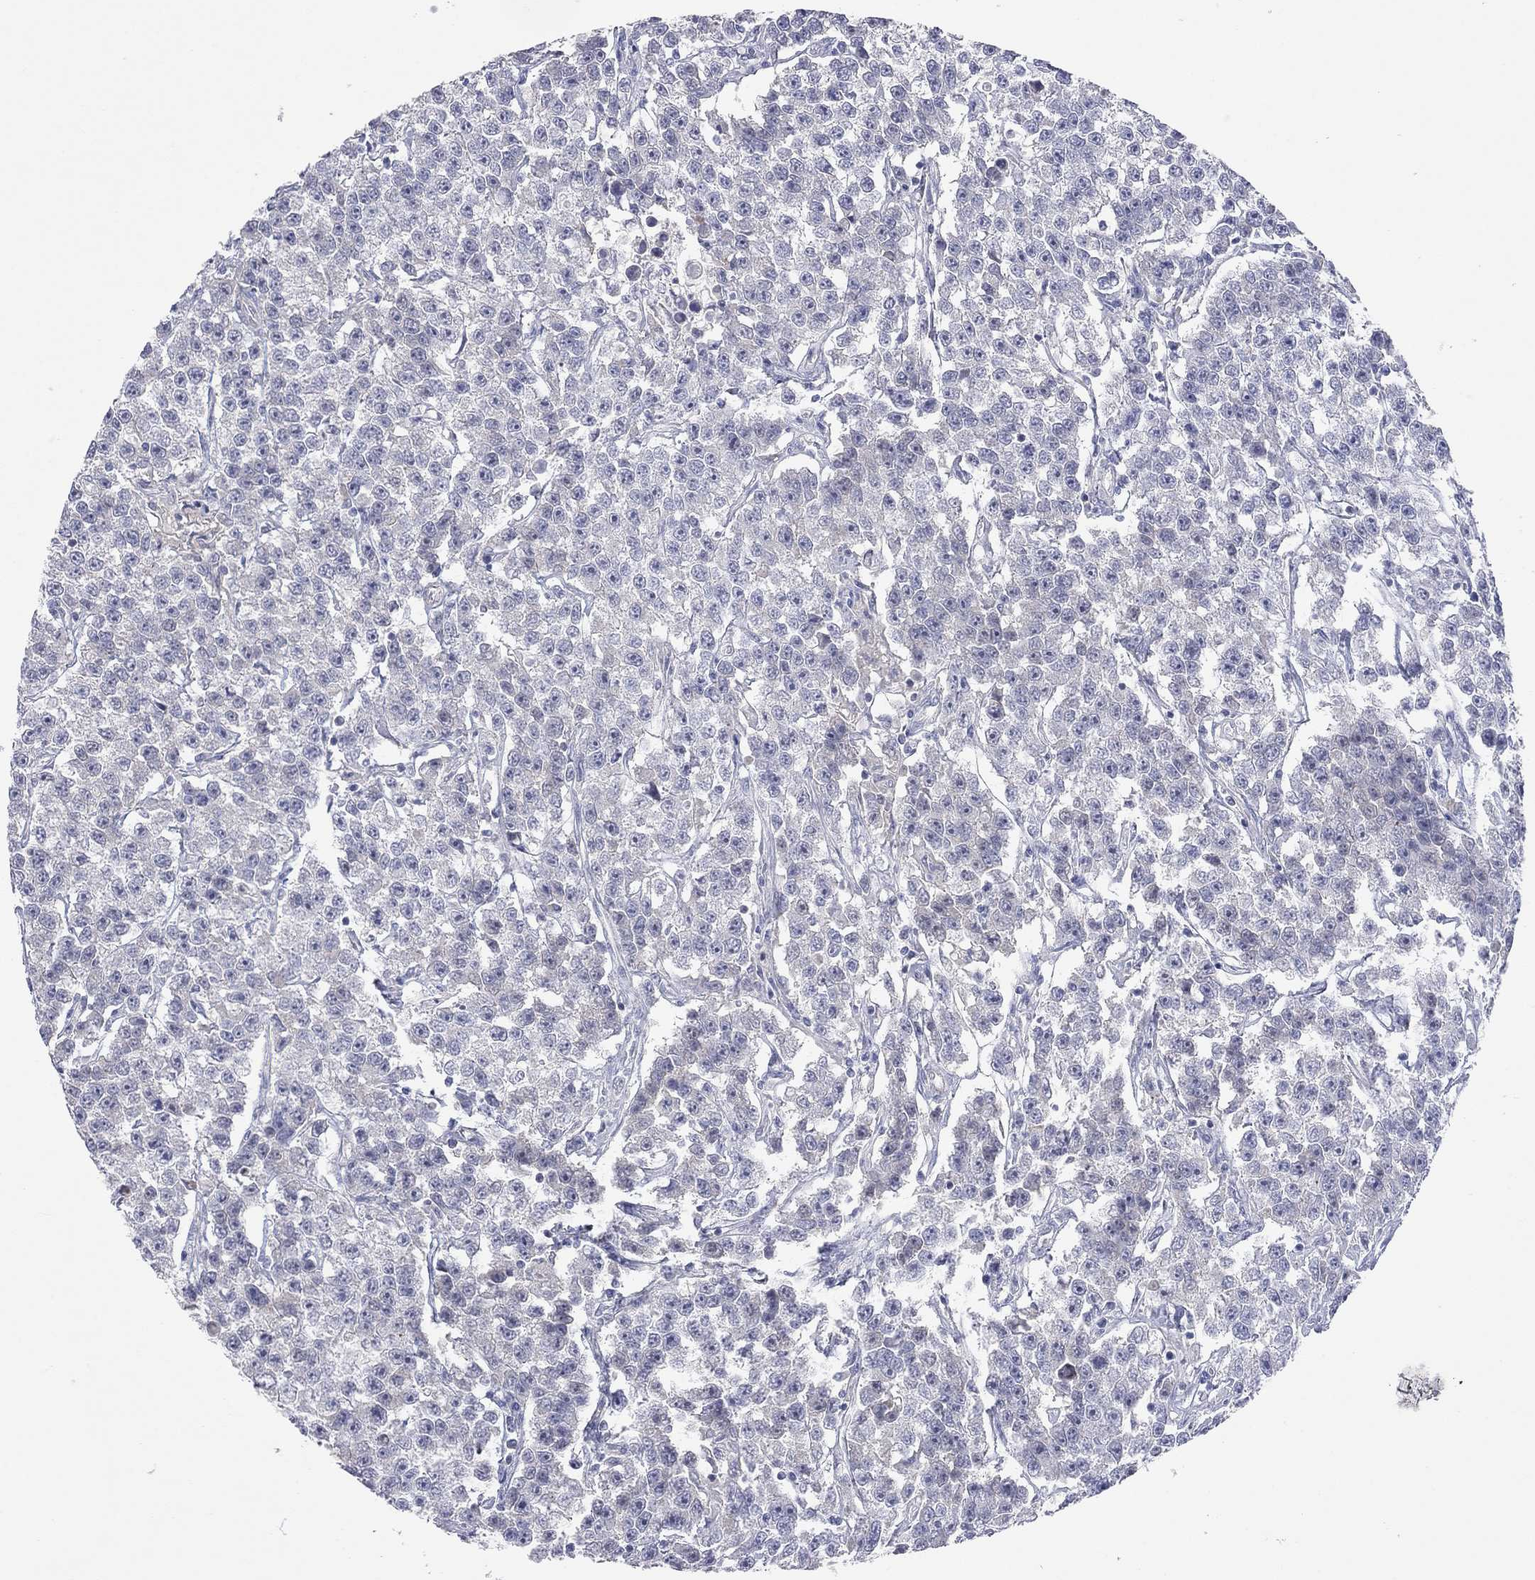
{"staining": {"intensity": "negative", "quantity": "none", "location": "none"}, "tissue": "testis cancer", "cell_type": "Tumor cells", "image_type": "cancer", "snomed": [{"axis": "morphology", "description": "Seminoma, NOS"}, {"axis": "topography", "description": "Testis"}], "caption": "A micrograph of human seminoma (testis) is negative for staining in tumor cells.", "gene": "KCNB1", "patient": {"sex": "male", "age": 59}}